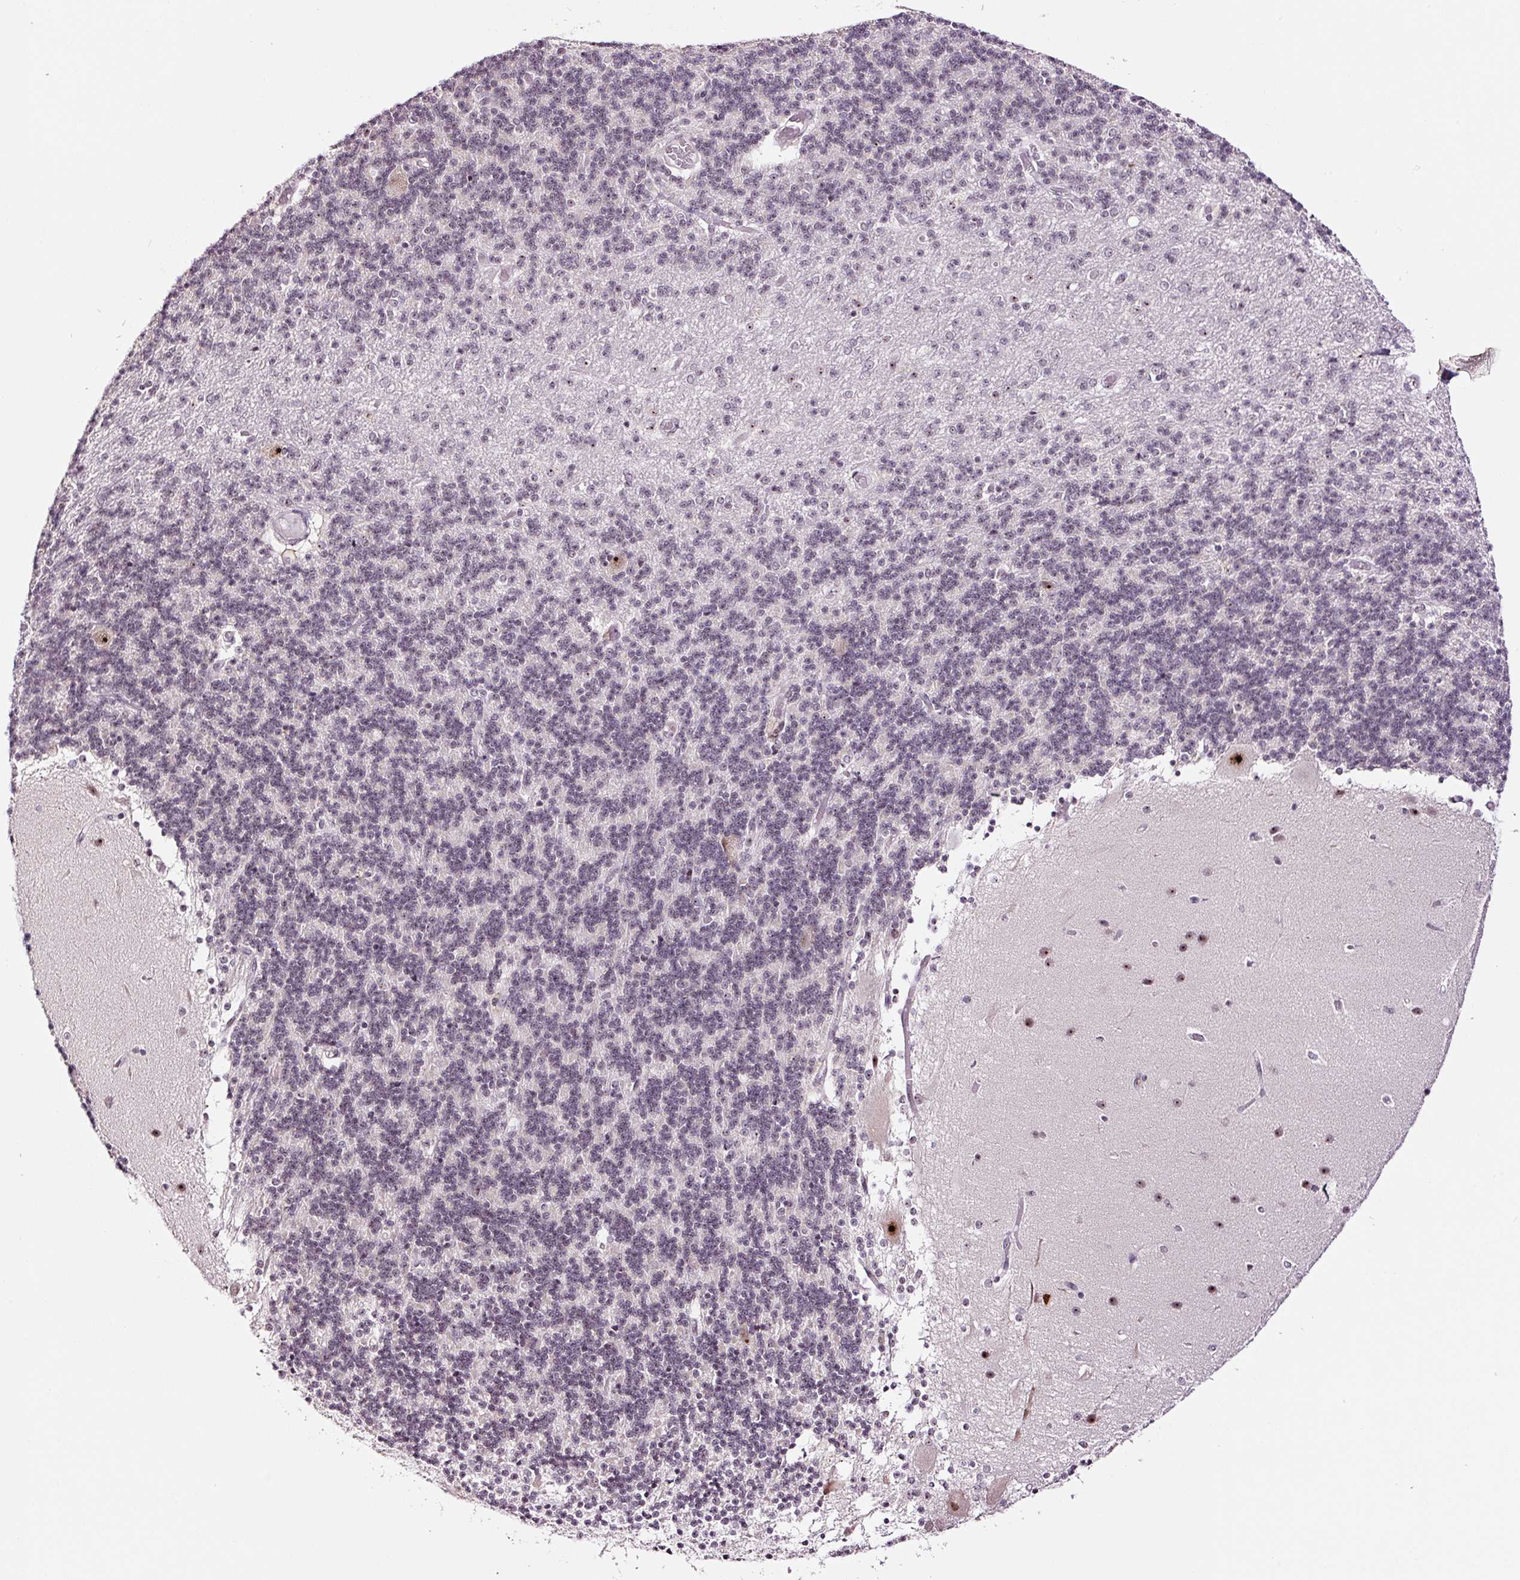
{"staining": {"intensity": "weak", "quantity": "<25%", "location": "nuclear"}, "tissue": "cerebellum", "cell_type": "Cells in granular layer", "image_type": "normal", "snomed": [{"axis": "morphology", "description": "Normal tissue, NOS"}, {"axis": "topography", "description": "Cerebellum"}], "caption": "Immunohistochemistry (IHC) histopathology image of normal cerebellum: human cerebellum stained with DAB (3,3'-diaminobenzidine) displays no significant protein positivity in cells in granular layer.", "gene": "GNL3", "patient": {"sex": "female", "age": 54}}